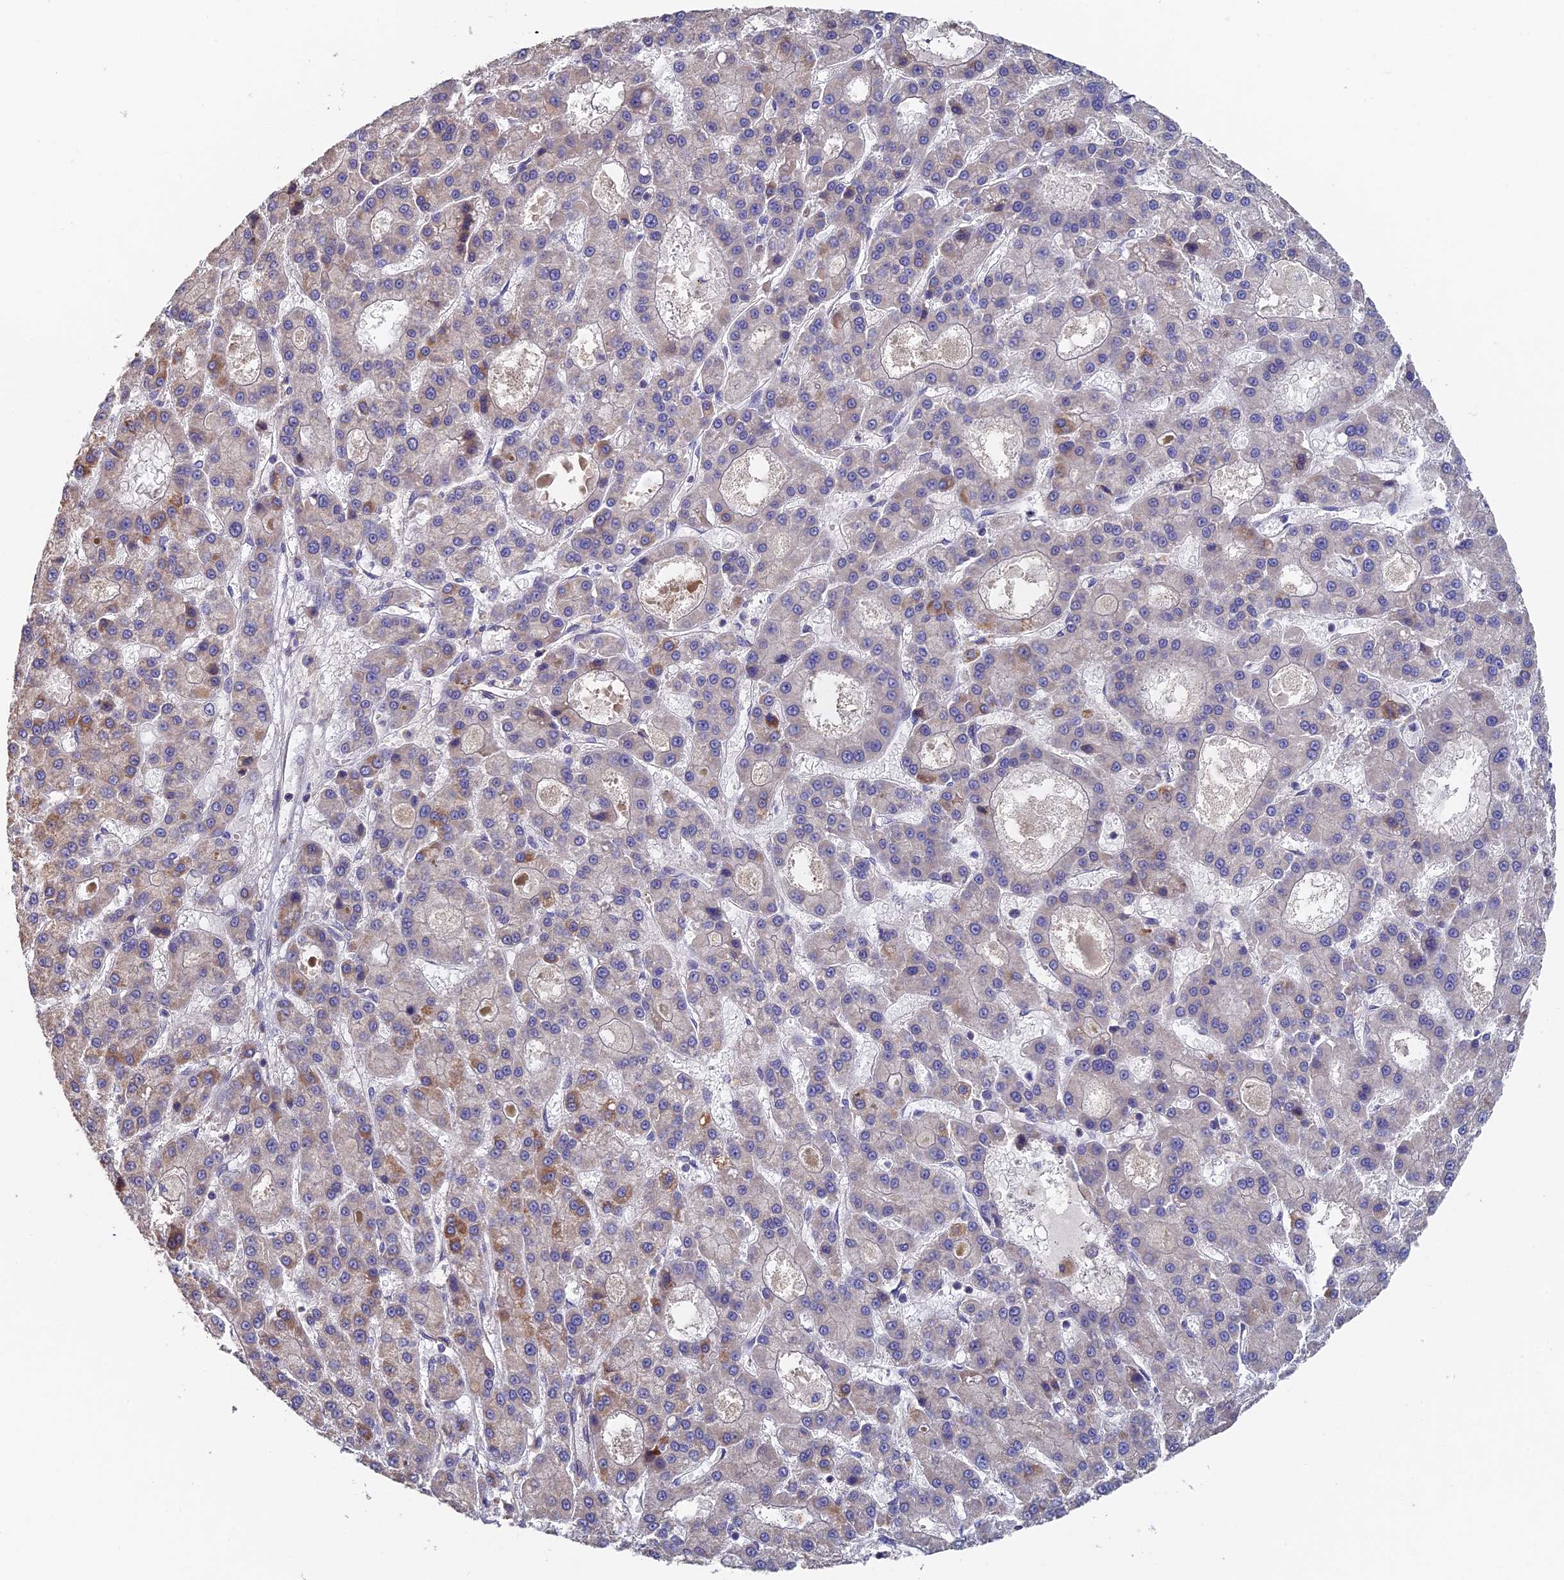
{"staining": {"intensity": "moderate", "quantity": "<25%", "location": "cytoplasmic/membranous"}, "tissue": "liver cancer", "cell_type": "Tumor cells", "image_type": "cancer", "snomed": [{"axis": "morphology", "description": "Carcinoma, Hepatocellular, NOS"}, {"axis": "topography", "description": "Liver"}], "caption": "Protein expression analysis of human hepatocellular carcinoma (liver) reveals moderate cytoplasmic/membranous positivity in approximately <25% of tumor cells. (DAB (3,3'-diaminobenzidine) IHC with brightfield microscopy, high magnification).", "gene": "ECSIT", "patient": {"sex": "male", "age": 70}}